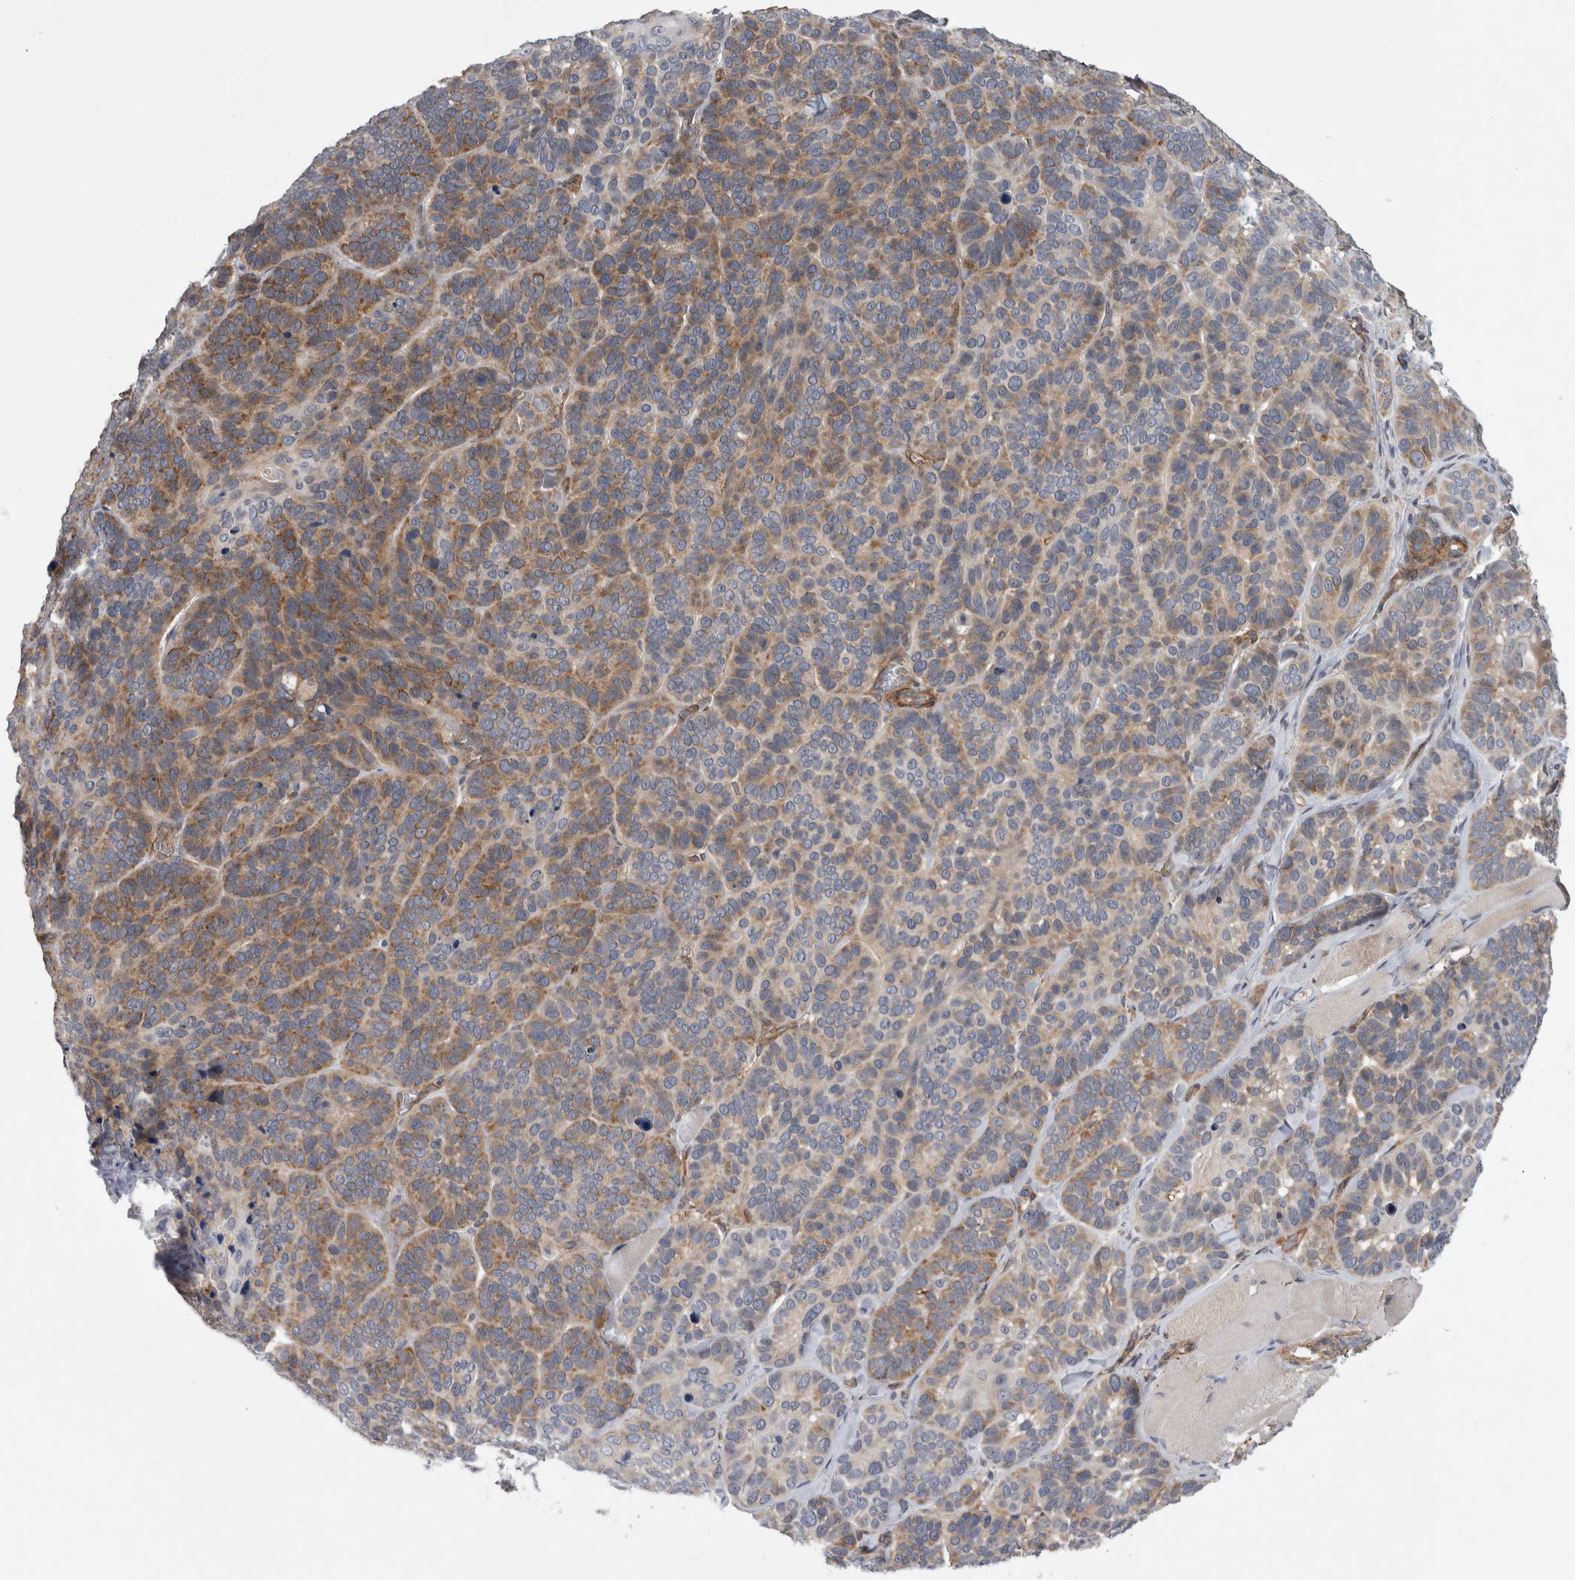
{"staining": {"intensity": "moderate", "quantity": ">75%", "location": "cytoplasmic/membranous"}, "tissue": "skin cancer", "cell_type": "Tumor cells", "image_type": "cancer", "snomed": [{"axis": "morphology", "description": "Basal cell carcinoma"}, {"axis": "topography", "description": "Skin"}], "caption": "Approximately >75% of tumor cells in skin cancer (basal cell carcinoma) demonstrate moderate cytoplasmic/membranous protein staining as visualized by brown immunohistochemical staining.", "gene": "ANKFY1", "patient": {"sex": "male", "age": 62}}